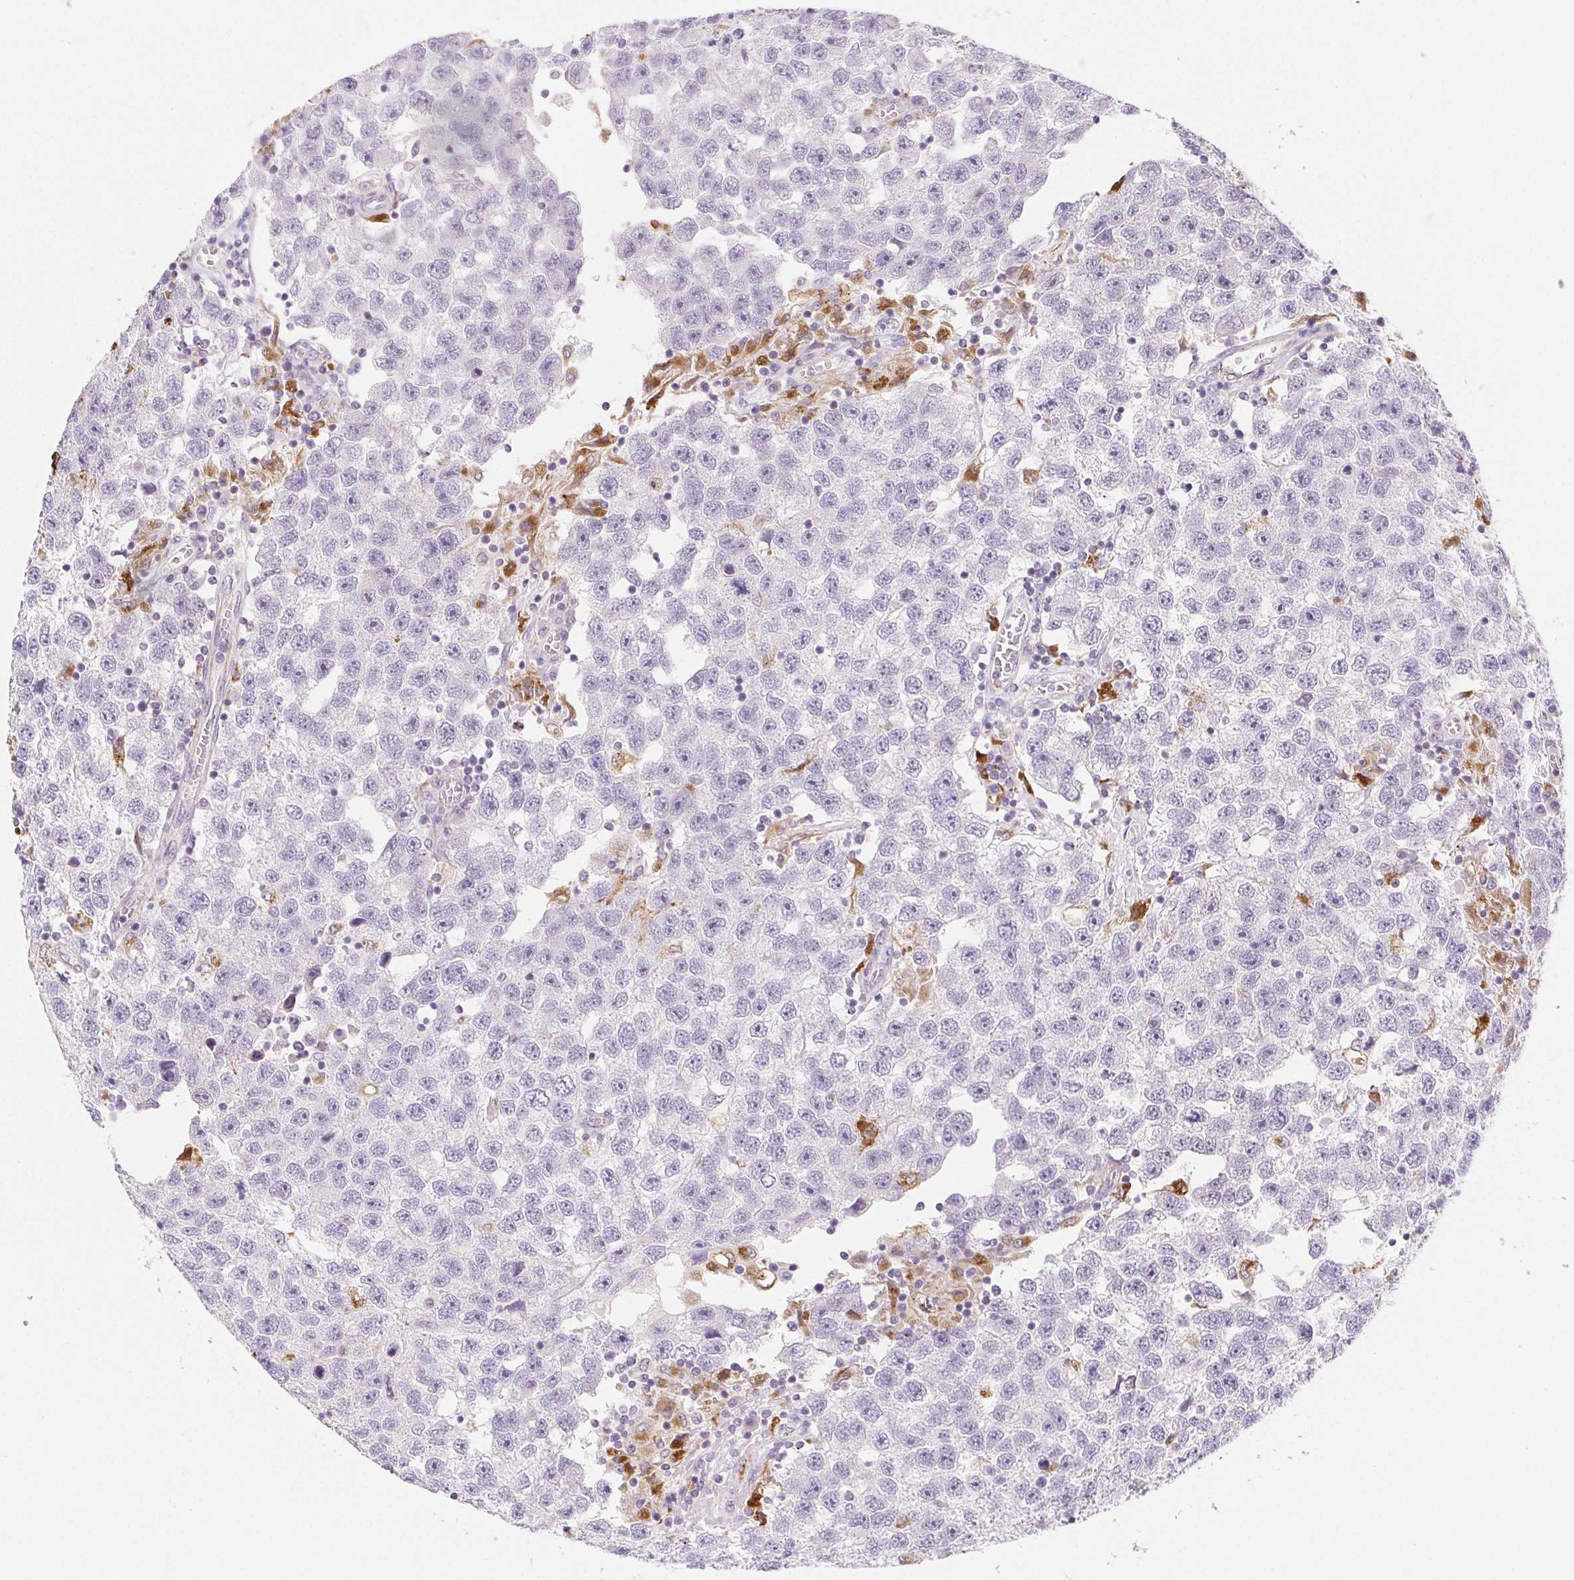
{"staining": {"intensity": "negative", "quantity": "none", "location": "none"}, "tissue": "testis cancer", "cell_type": "Tumor cells", "image_type": "cancer", "snomed": [{"axis": "morphology", "description": "Seminoma, NOS"}, {"axis": "topography", "description": "Testis"}], "caption": "Immunohistochemistry micrograph of neoplastic tissue: testis seminoma stained with DAB (3,3'-diaminobenzidine) demonstrates no significant protein expression in tumor cells. The staining is performed using DAB (3,3'-diaminobenzidine) brown chromogen with nuclei counter-stained in using hematoxylin.", "gene": "LIPA", "patient": {"sex": "male", "age": 26}}